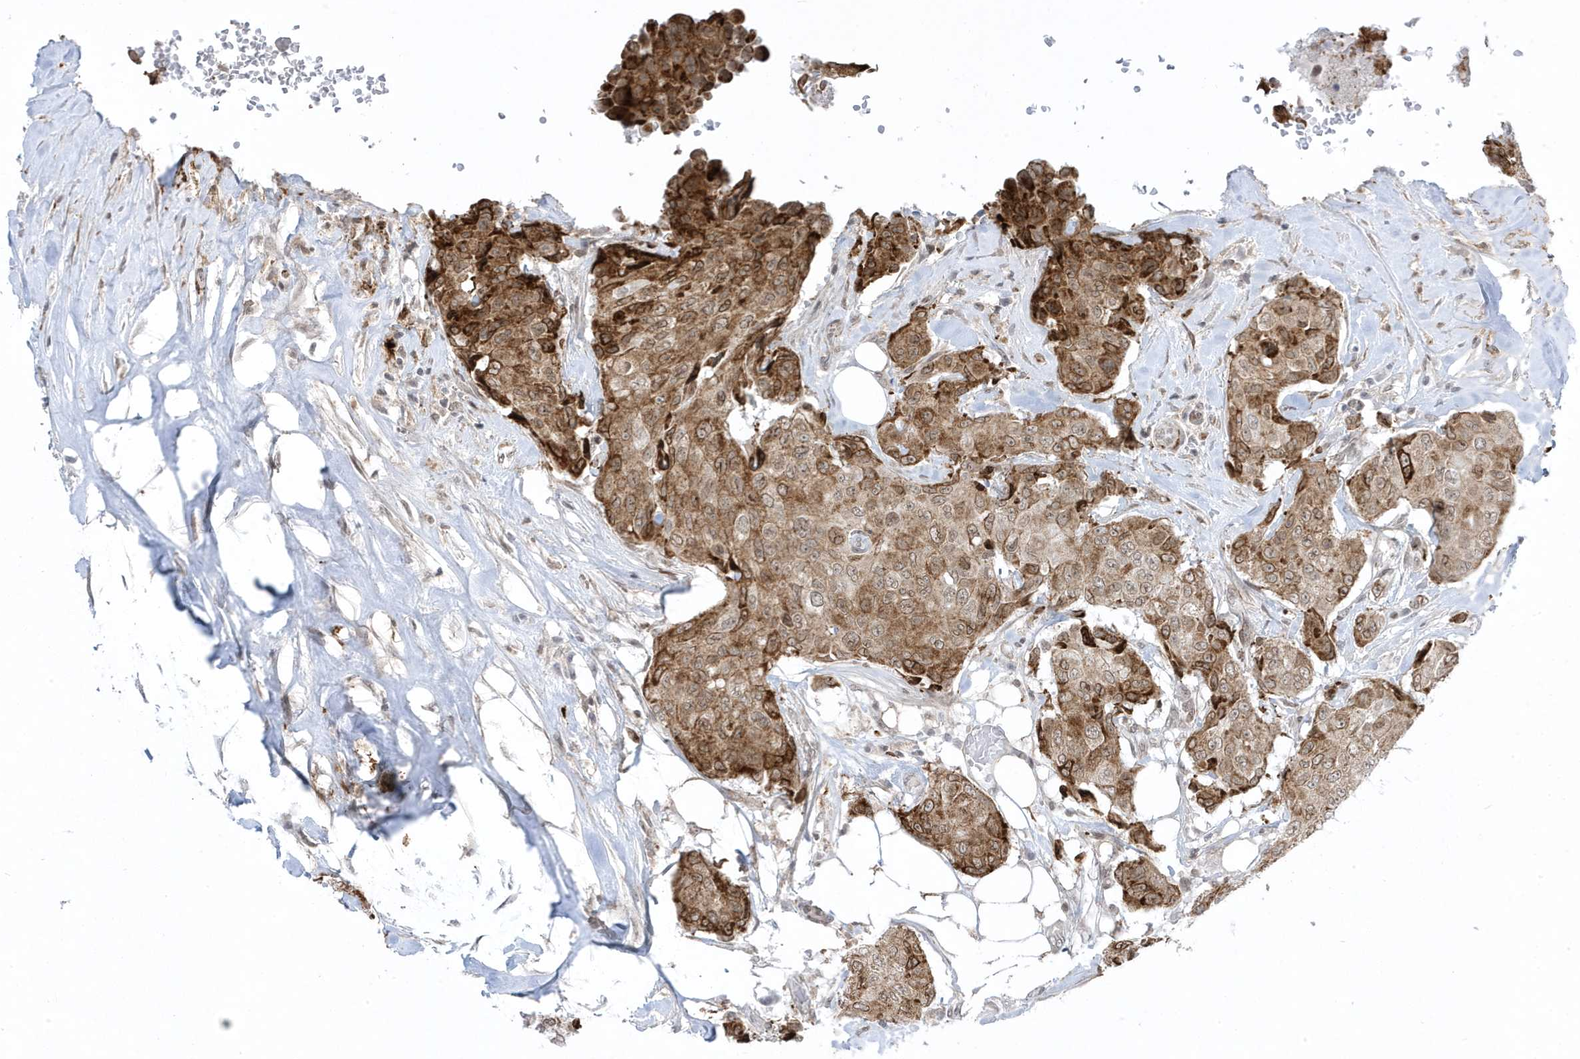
{"staining": {"intensity": "strong", "quantity": "25%-75%", "location": "cytoplasmic/membranous,nuclear"}, "tissue": "breast cancer", "cell_type": "Tumor cells", "image_type": "cancer", "snomed": [{"axis": "morphology", "description": "Duct carcinoma"}, {"axis": "topography", "description": "Breast"}], "caption": "Immunohistochemistry (IHC) photomicrograph of neoplastic tissue: human breast cancer stained using IHC displays high levels of strong protein expression localized specifically in the cytoplasmic/membranous and nuclear of tumor cells, appearing as a cytoplasmic/membranous and nuclear brown color.", "gene": "ADAMTSL3", "patient": {"sex": "female", "age": 80}}